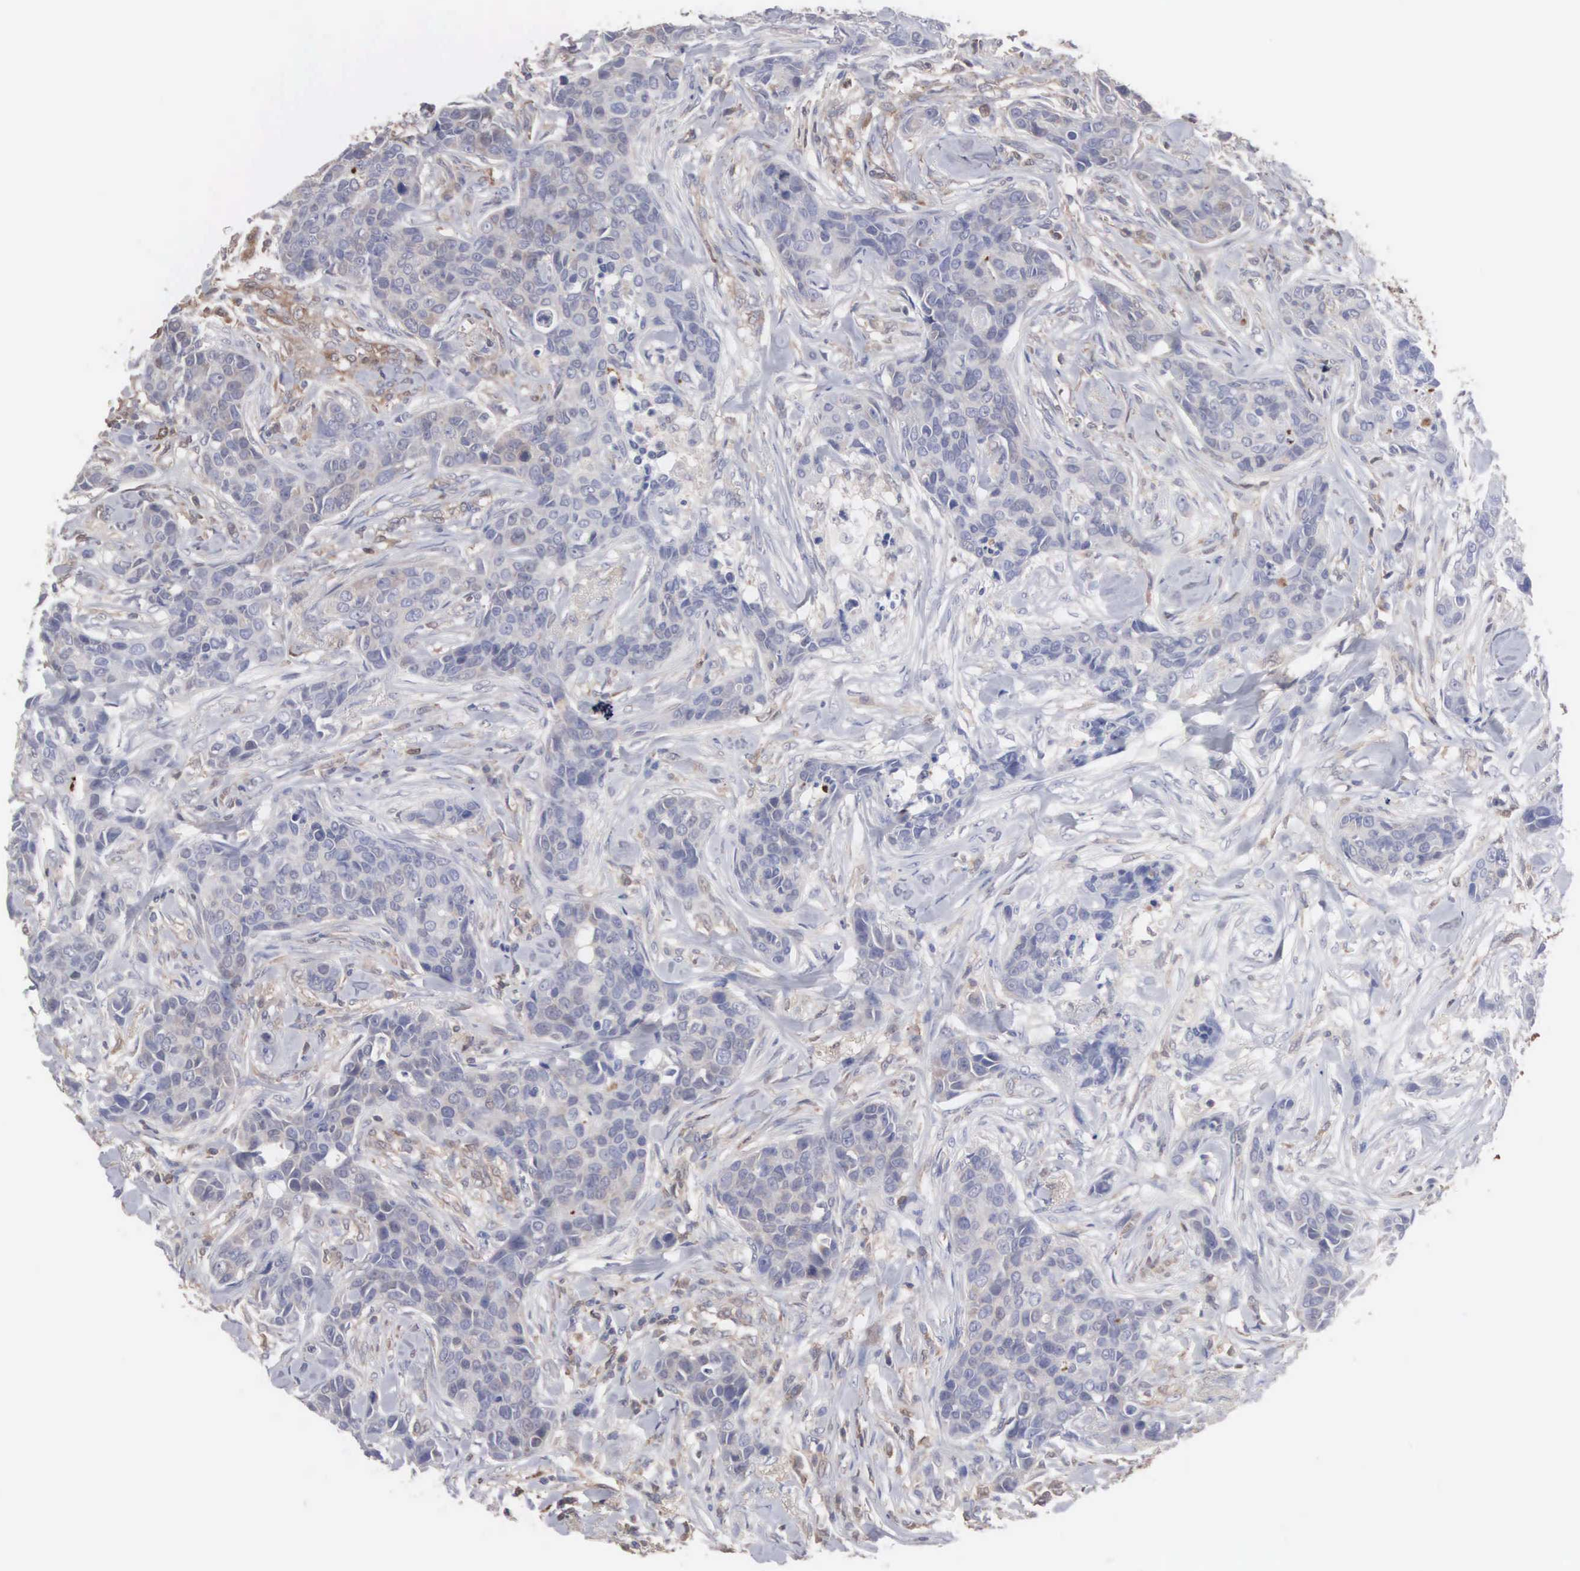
{"staining": {"intensity": "strong", "quantity": ">75%", "location": "cytoplasmic/membranous"}, "tissue": "breast cancer", "cell_type": "Tumor cells", "image_type": "cancer", "snomed": [{"axis": "morphology", "description": "Duct carcinoma"}, {"axis": "topography", "description": "Breast"}], "caption": "Tumor cells reveal high levels of strong cytoplasmic/membranous expression in about >75% of cells in human breast intraductal carcinoma.", "gene": "MTHFD1", "patient": {"sex": "female", "age": 91}}